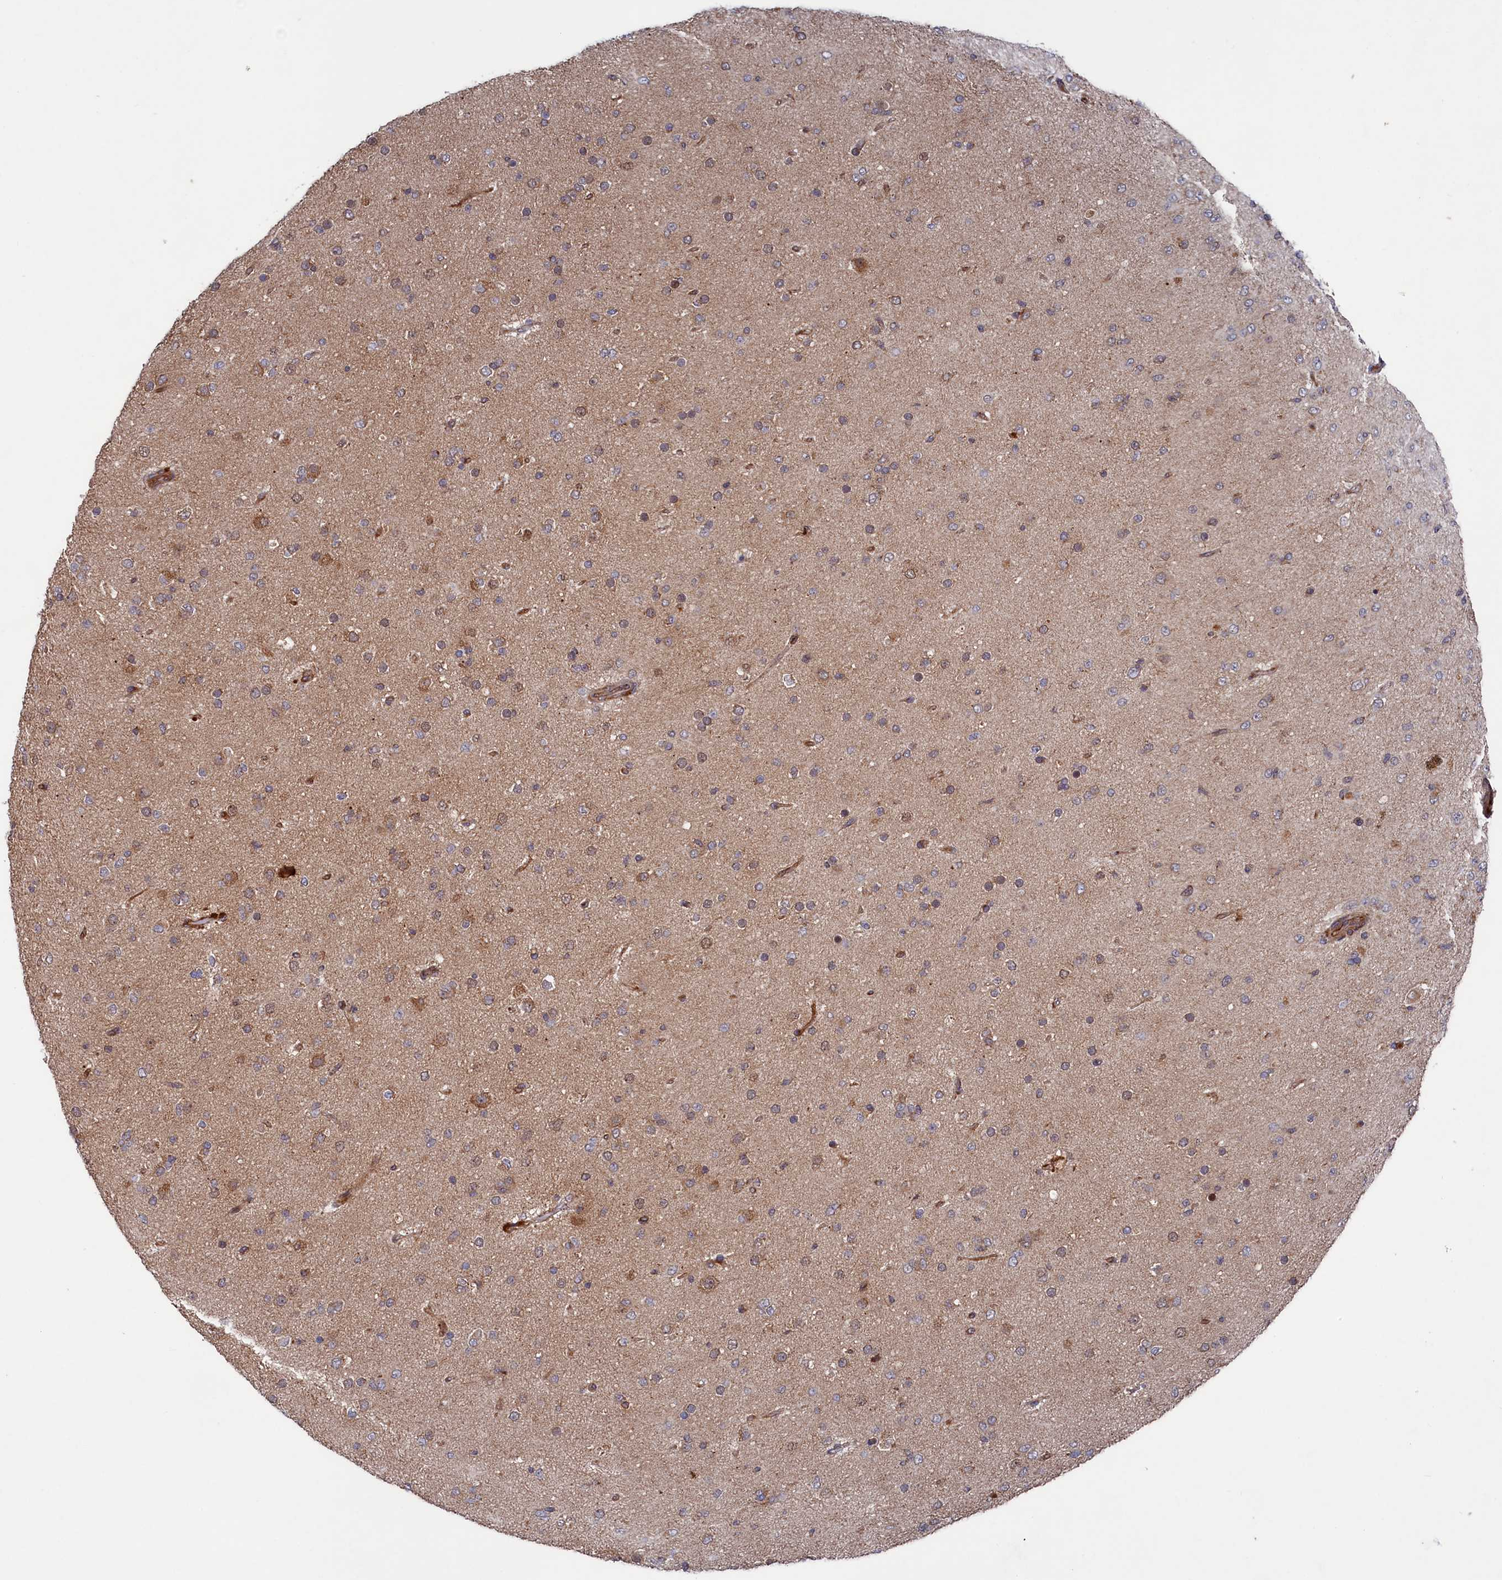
{"staining": {"intensity": "moderate", "quantity": "<25%", "location": "cytoplasmic/membranous"}, "tissue": "glioma", "cell_type": "Tumor cells", "image_type": "cancer", "snomed": [{"axis": "morphology", "description": "Glioma, malignant, Low grade"}, {"axis": "topography", "description": "Brain"}], "caption": "Immunohistochemical staining of malignant glioma (low-grade) demonstrates low levels of moderate cytoplasmic/membranous positivity in approximately <25% of tumor cells.", "gene": "SUPV3L1", "patient": {"sex": "male", "age": 65}}